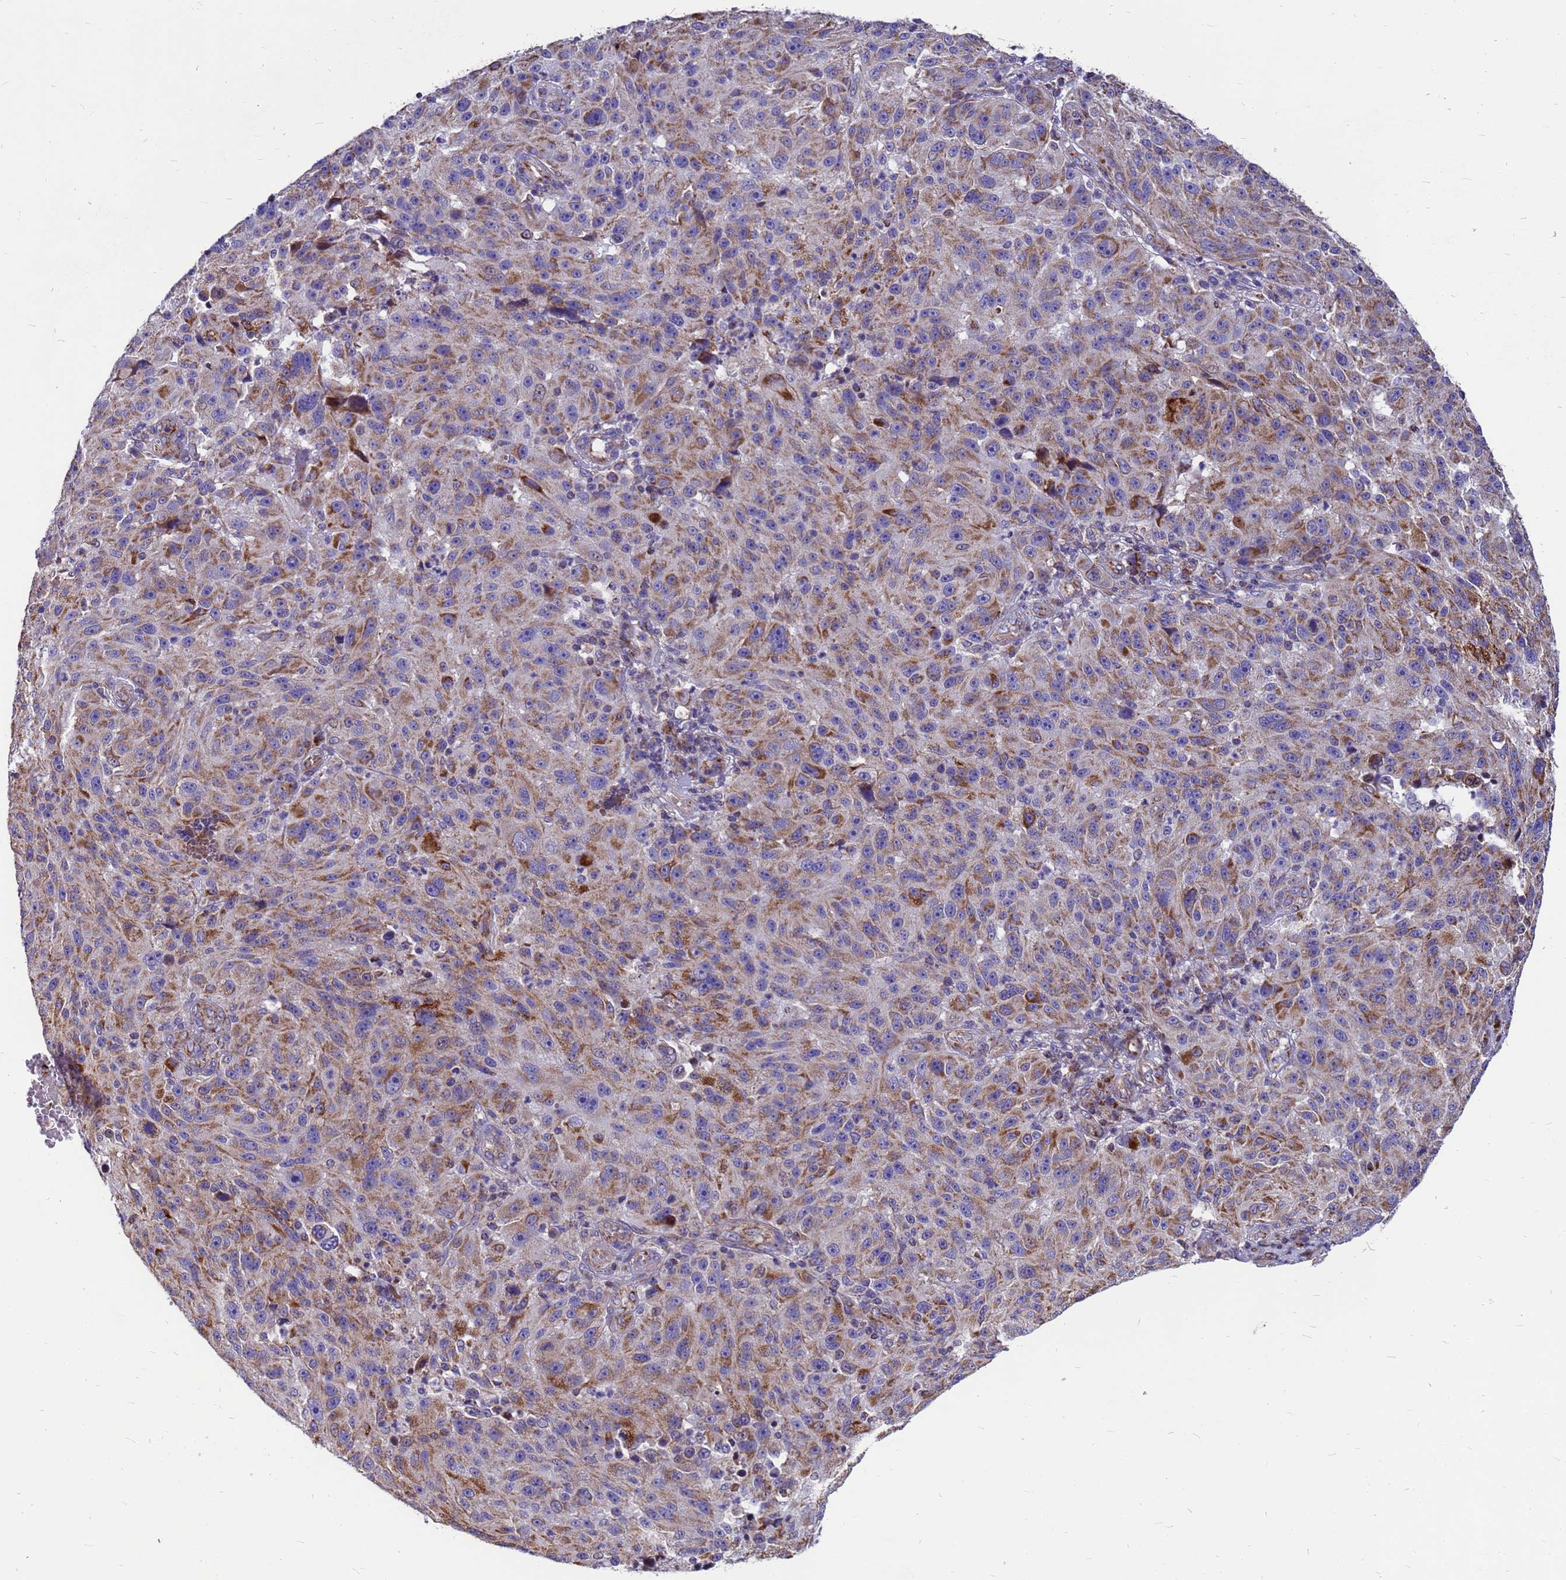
{"staining": {"intensity": "moderate", "quantity": "25%-75%", "location": "cytoplasmic/membranous"}, "tissue": "melanoma", "cell_type": "Tumor cells", "image_type": "cancer", "snomed": [{"axis": "morphology", "description": "Malignant melanoma, NOS"}, {"axis": "topography", "description": "Skin"}], "caption": "Protein expression analysis of malignant melanoma reveals moderate cytoplasmic/membranous positivity in about 25%-75% of tumor cells.", "gene": "CMC4", "patient": {"sex": "male", "age": 53}}